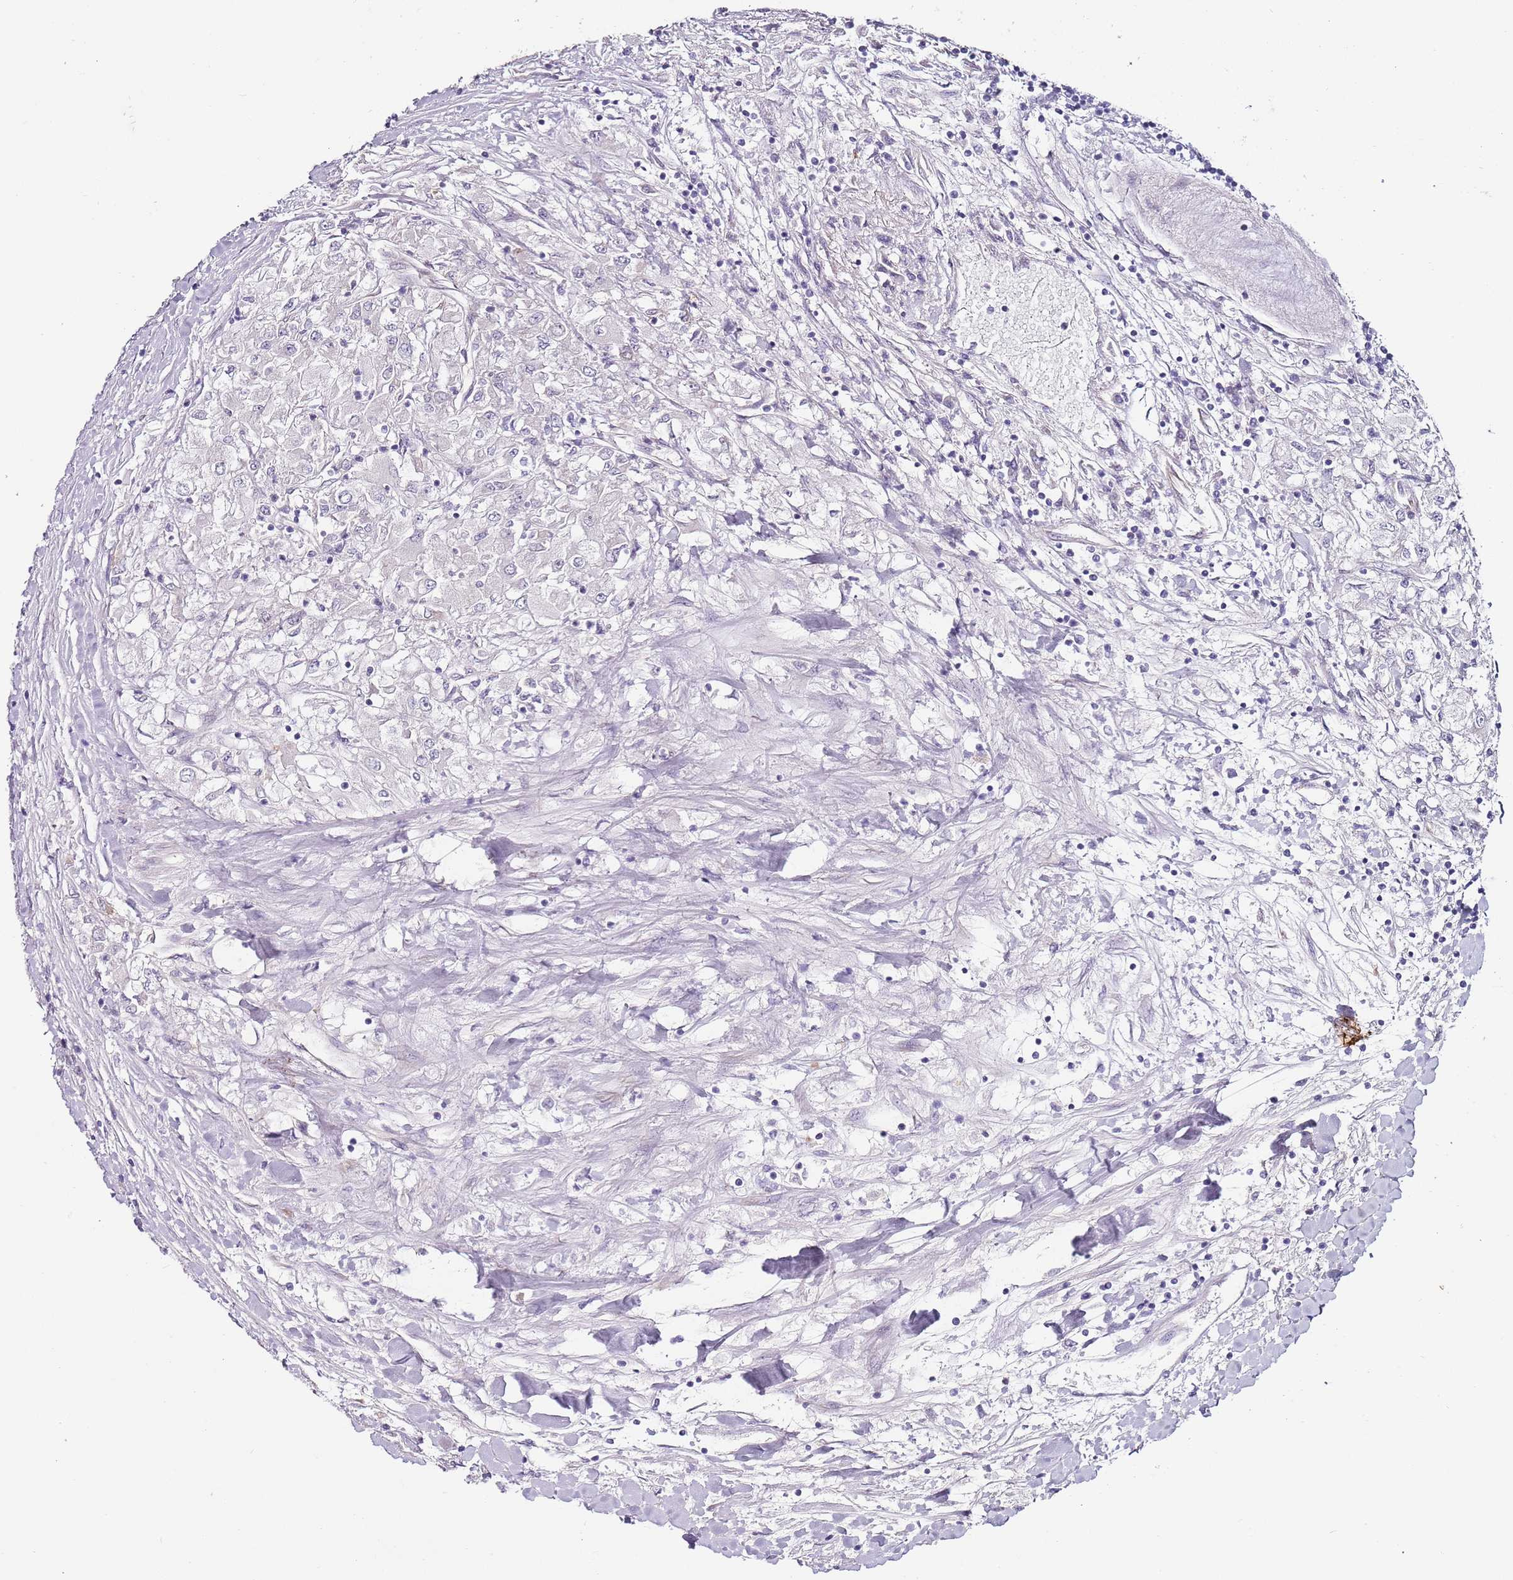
{"staining": {"intensity": "negative", "quantity": "none", "location": "none"}, "tissue": "renal cancer", "cell_type": "Tumor cells", "image_type": "cancer", "snomed": [{"axis": "morphology", "description": "Adenocarcinoma, NOS"}, {"axis": "topography", "description": "Kidney"}], "caption": "Immunohistochemistry (IHC) histopathology image of neoplastic tissue: human renal adenocarcinoma stained with DAB exhibits no significant protein expression in tumor cells.", "gene": "TBC1D9", "patient": {"sex": "male", "age": 80}}